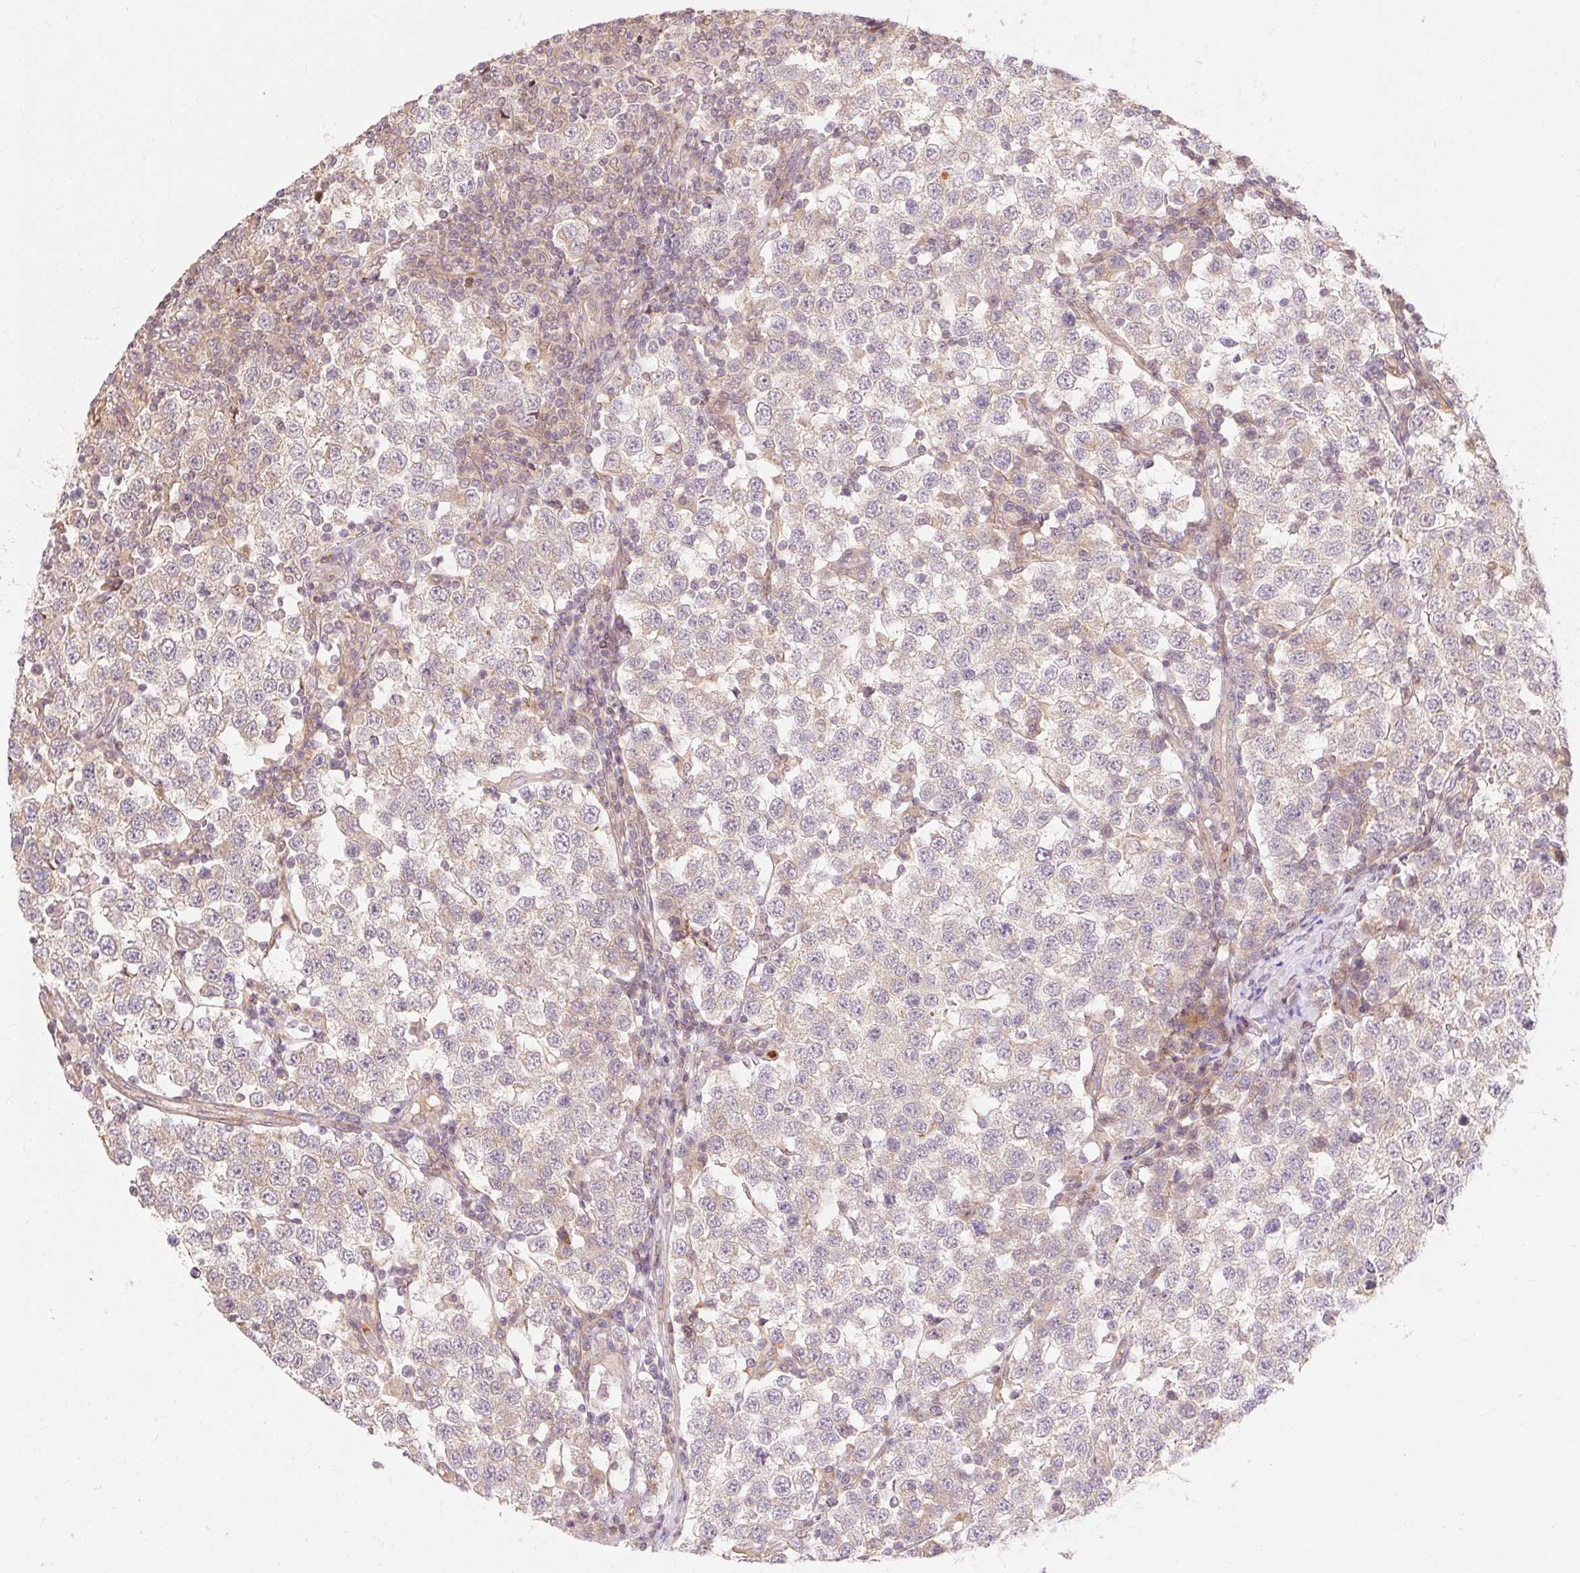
{"staining": {"intensity": "weak", "quantity": "<25%", "location": "cytoplasmic/membranous"}, "tissue": "testis cancer", "cell_type": "Tumor cells", "image_type": "cancer", "snomed": [{"axis": "morphology", "description": "Seminoma, NOS"}, {"axis": "topography", "description": "Testis"}], "caption": "This is a photomicrograph of immunohistochemistry (IHC) staining of testis cancer (seminoma), which shows no positivity in tumor cells. (IHC, brightfield microscopy, high magnification).", "gene": "EMC10", "patient": {"sex": "male", "age": 34}}